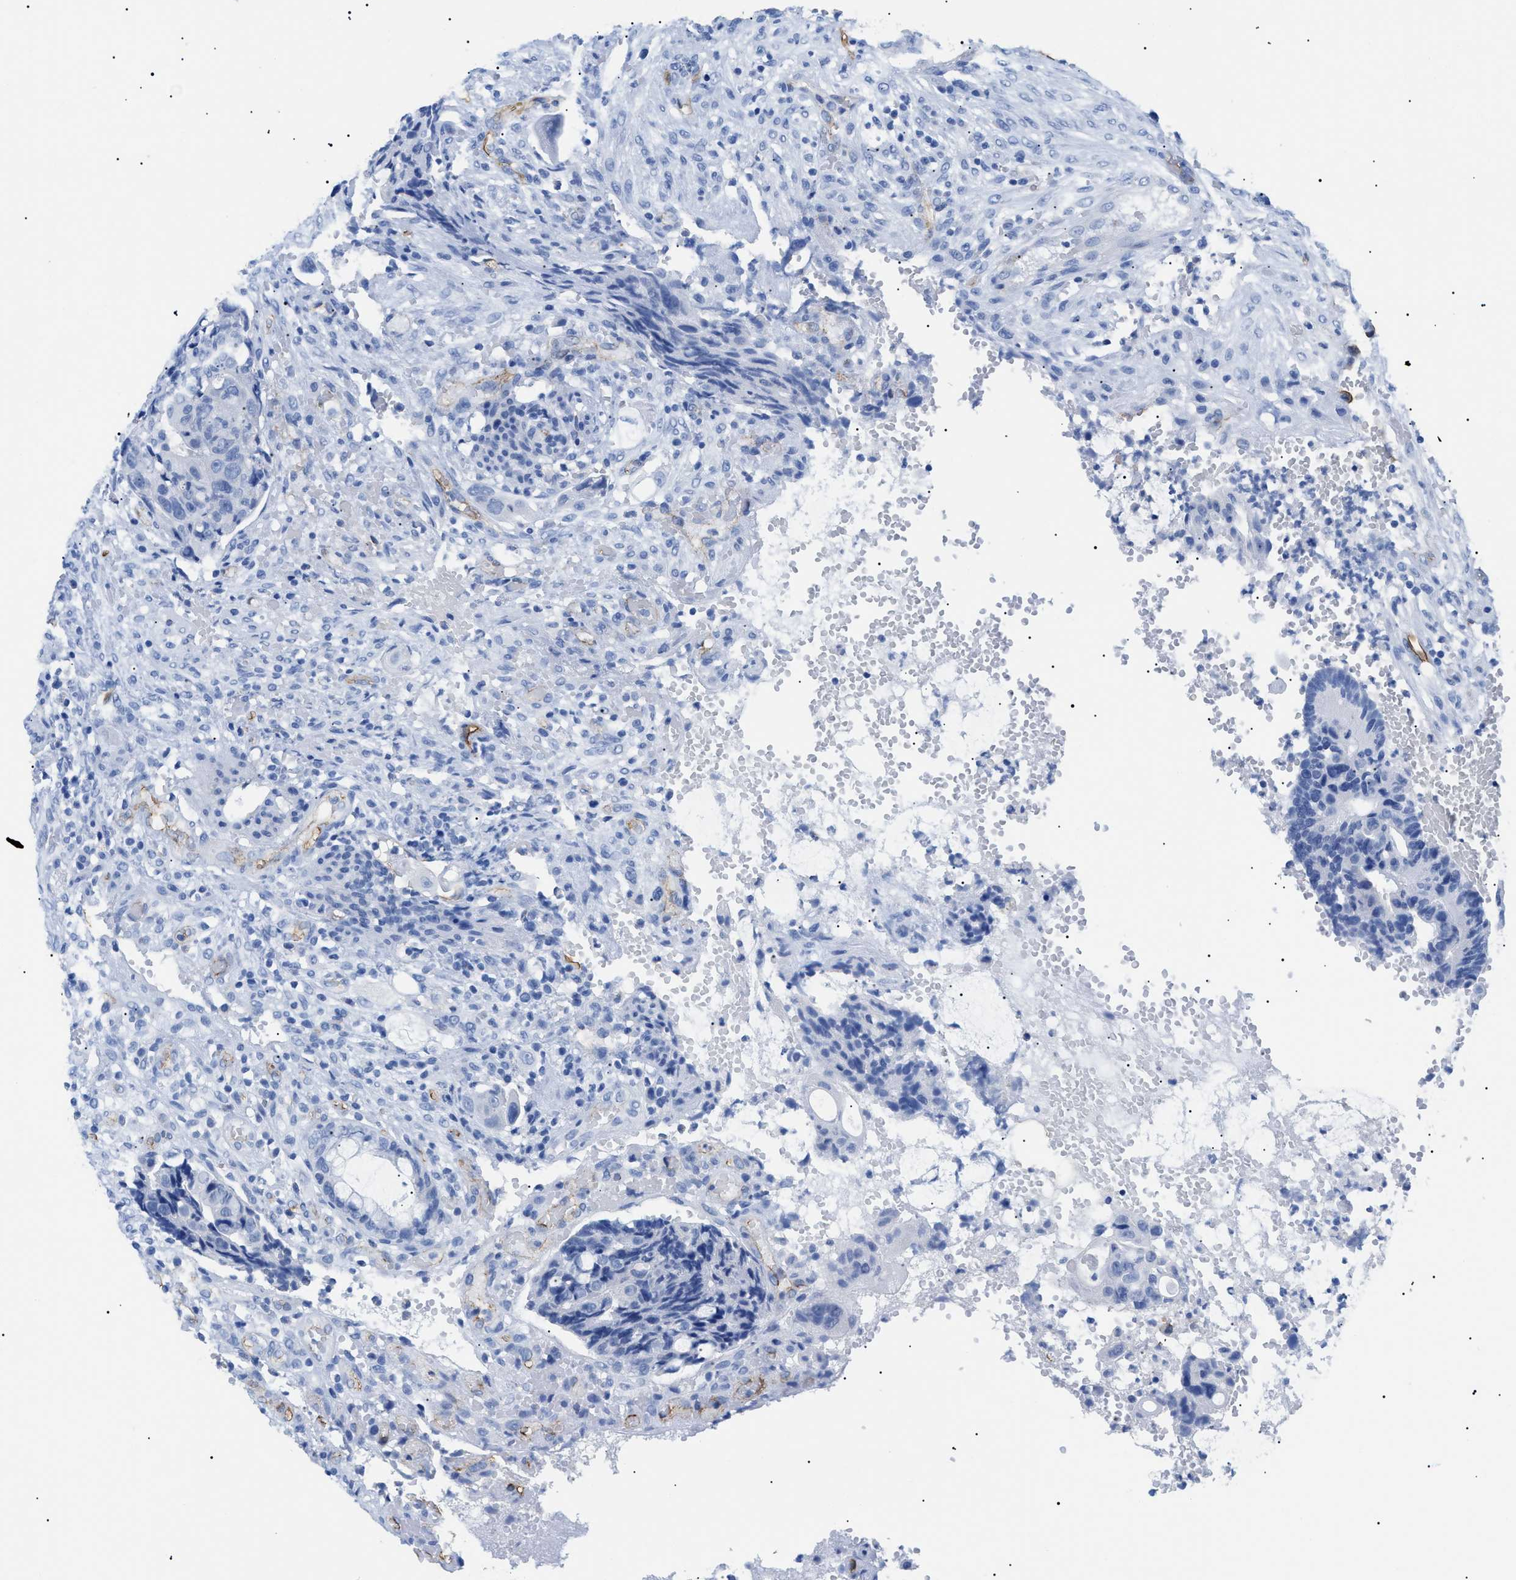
{"staining": {"intensity": "negative", "quantity": "none", "location": "none"}, "tissue": "colorectal cancer", "cell_type": "Tumor cells", "image_type": "cancer", "snomed": [{"axis": "morphology", "description": "Adenocarcinoma, NOS"}, {"axis": "topography", "description": "Colon"}], "caption": "An image of colorectal adenocarcinoma stained for a protein displays no brown staining in tumor cells.", "gene": "PODXL", "patient": {"sex": "female", "age": 57}}